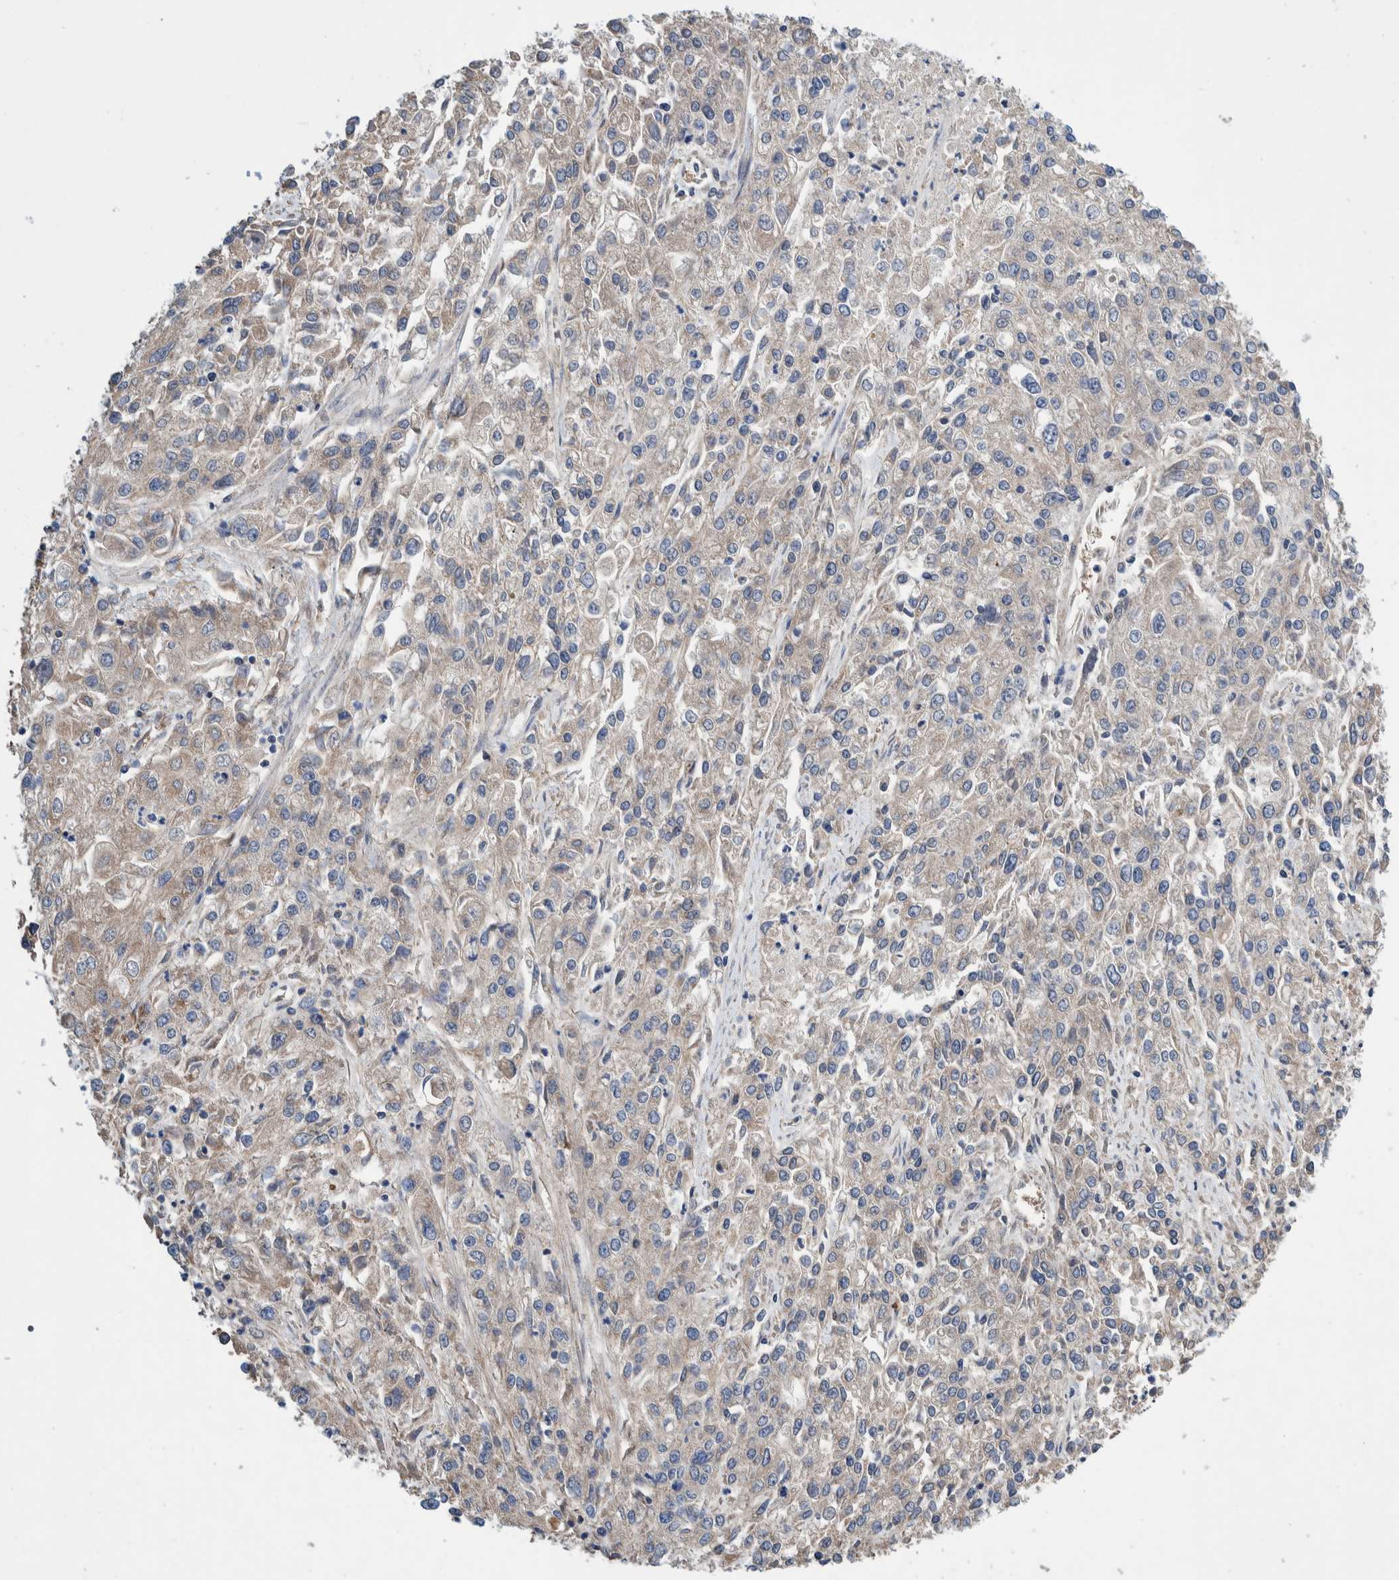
{"staining": {"intensity": "weak", "quantity": "<25%", "location": "cytoplasmic/membranous"}, "tissue": "endometrial cancer", "cell_type": "Tumor cells", "image_type": "cancer", "snomed": [{"axis": "morphology", "description": "Adenocarcinoma, NOS"}, {"axis": "topography", "description": "Endometrium"}], "caption": "Immunohistochemical staining of human endometrial cancer (adenocarcinoma) reveals no significant expression in tumor cells.", "gene": "PIK3R6", "patient": {"sex": "female", "age": 49}}